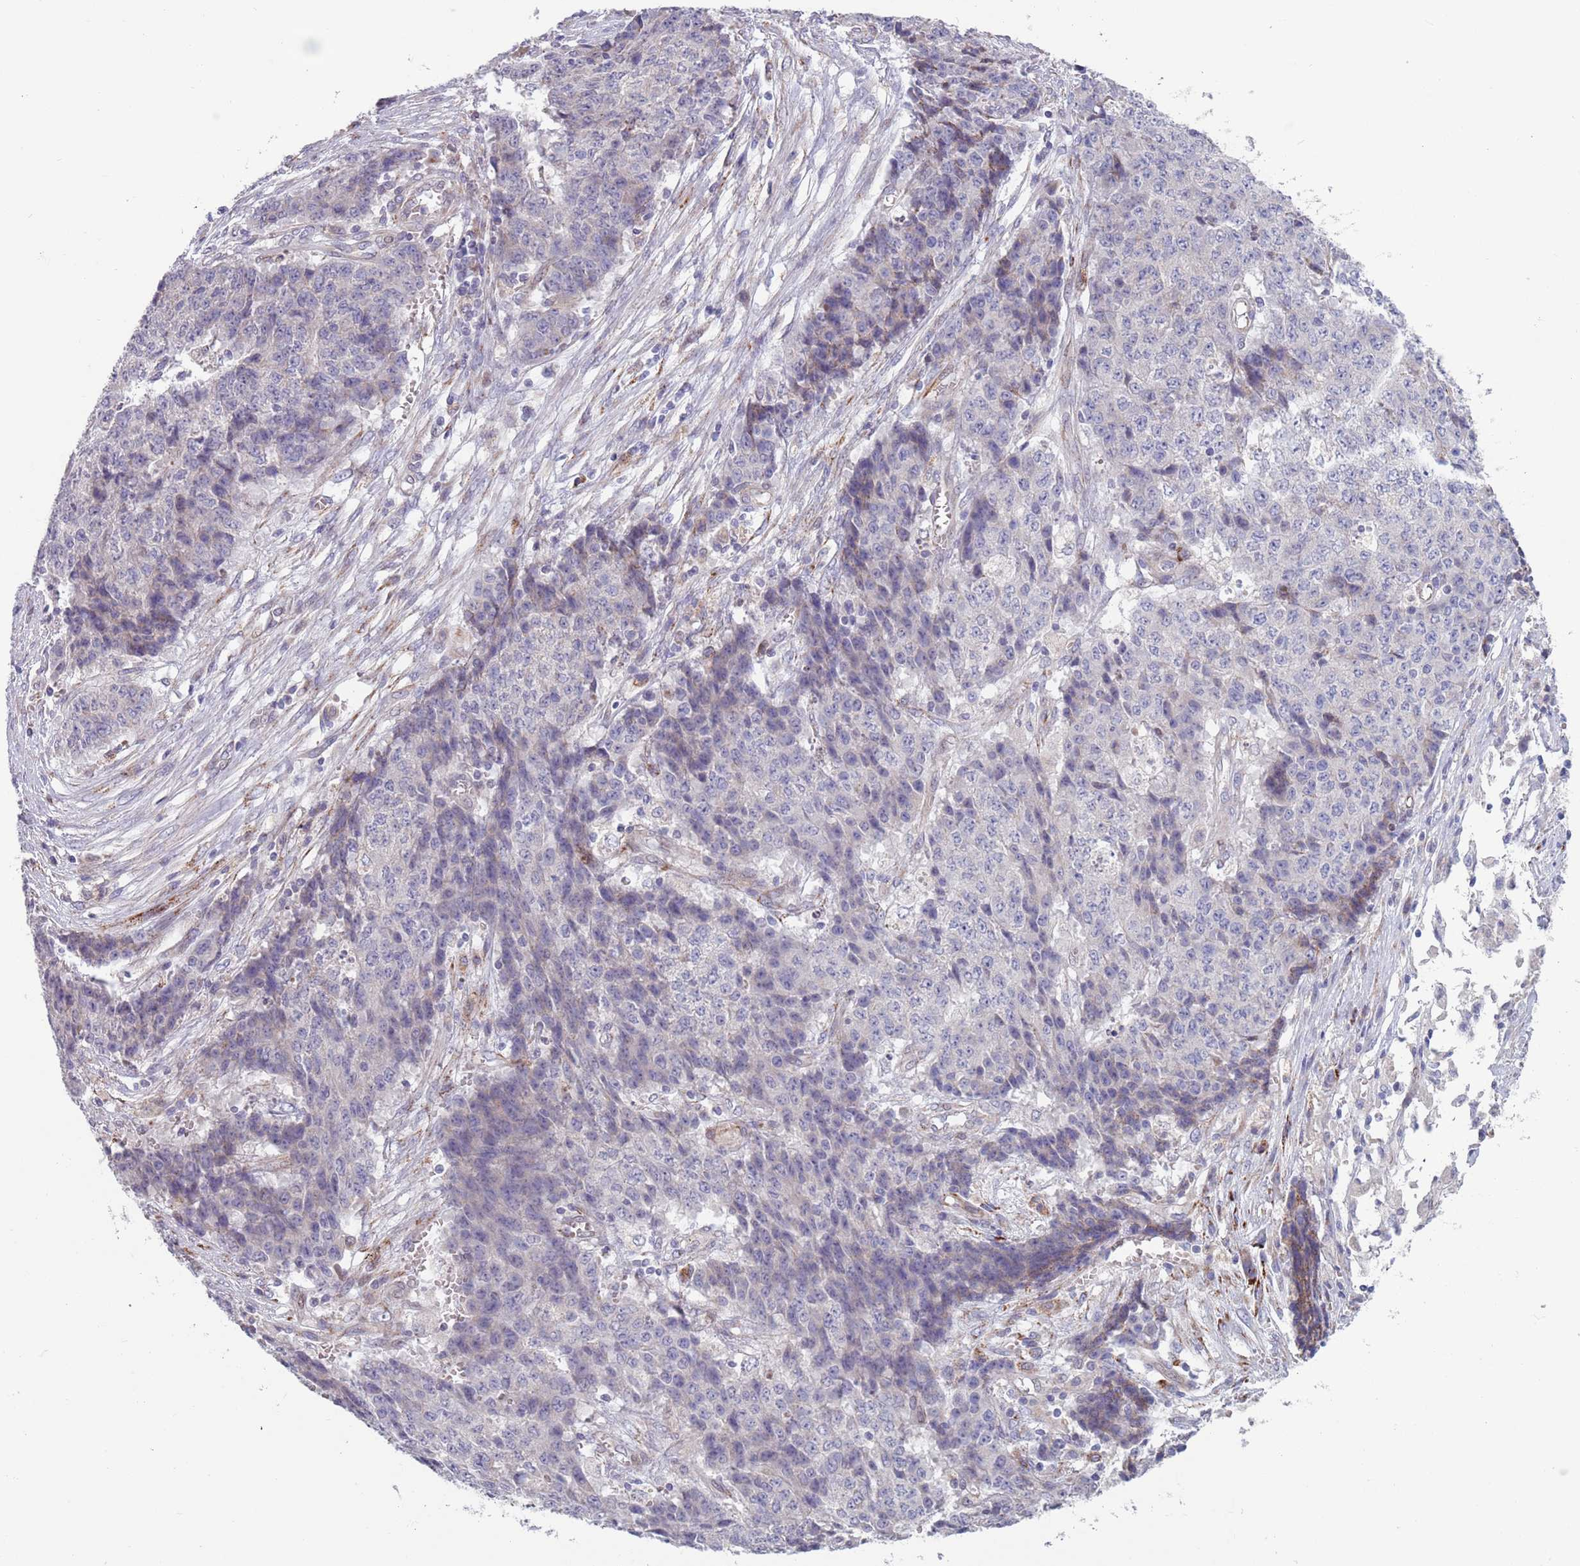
{"staining": {"intensity": "negative", "quantity": "none", "location": "none"}, "tissue": "ovarian cancer", "cell_type": "Tumor cells", "image_type": "cancer", "snomed": [{"axis": "morphology", "description": "Carcinoma, endometroid"}, {"axis": "topography", "description": "Ovary"}], "caption": "High power microscopy micrograph of an immunohistochemistry histopathology image of ovarian endometroid carcinoma, revealing no significant staining in tumor cells.", "gene": "TYW1", "patient": {"sex": "female", "age": 42}}